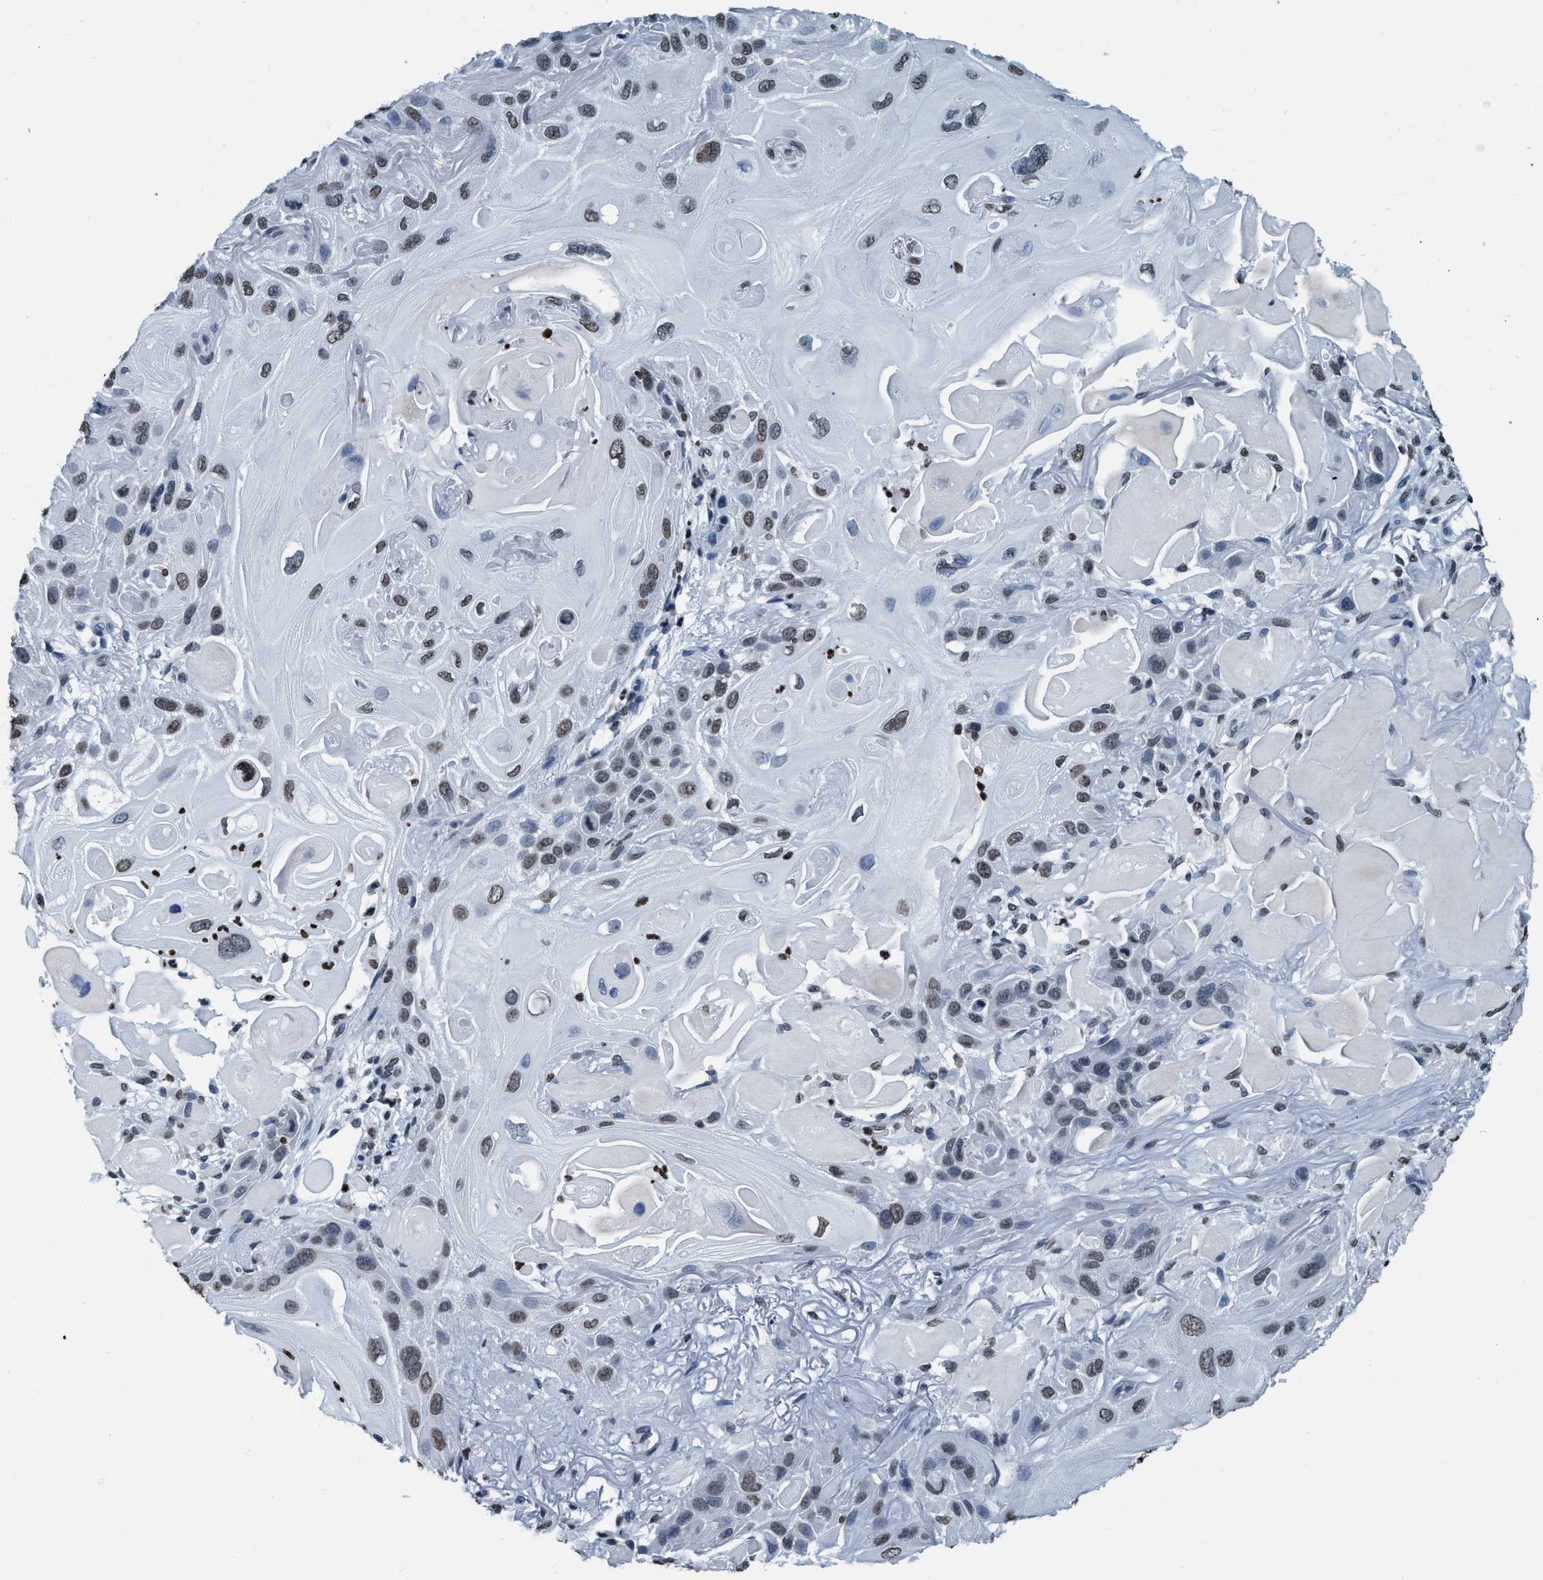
{"staining": {"intensity": "moderate", "quantity": ">75%", "location": "nuclear"}, "tissue": "skin cancer", "cell_type": "Tumor cells", "image_type": "cancer", "snomed": [{"axis": "morphology", "description": "Squamous cell carcinoma, NOS"}, {"axis": "topography", "description": "Skin"}], "caption": "There is medium levels of moderate nuclear expression in tumor cells of skin cancer, as demonstrated by immunohistochemical staining (brown color).", "gene": "CCNE2", "patient": {"sex": "female", "age": 77}}